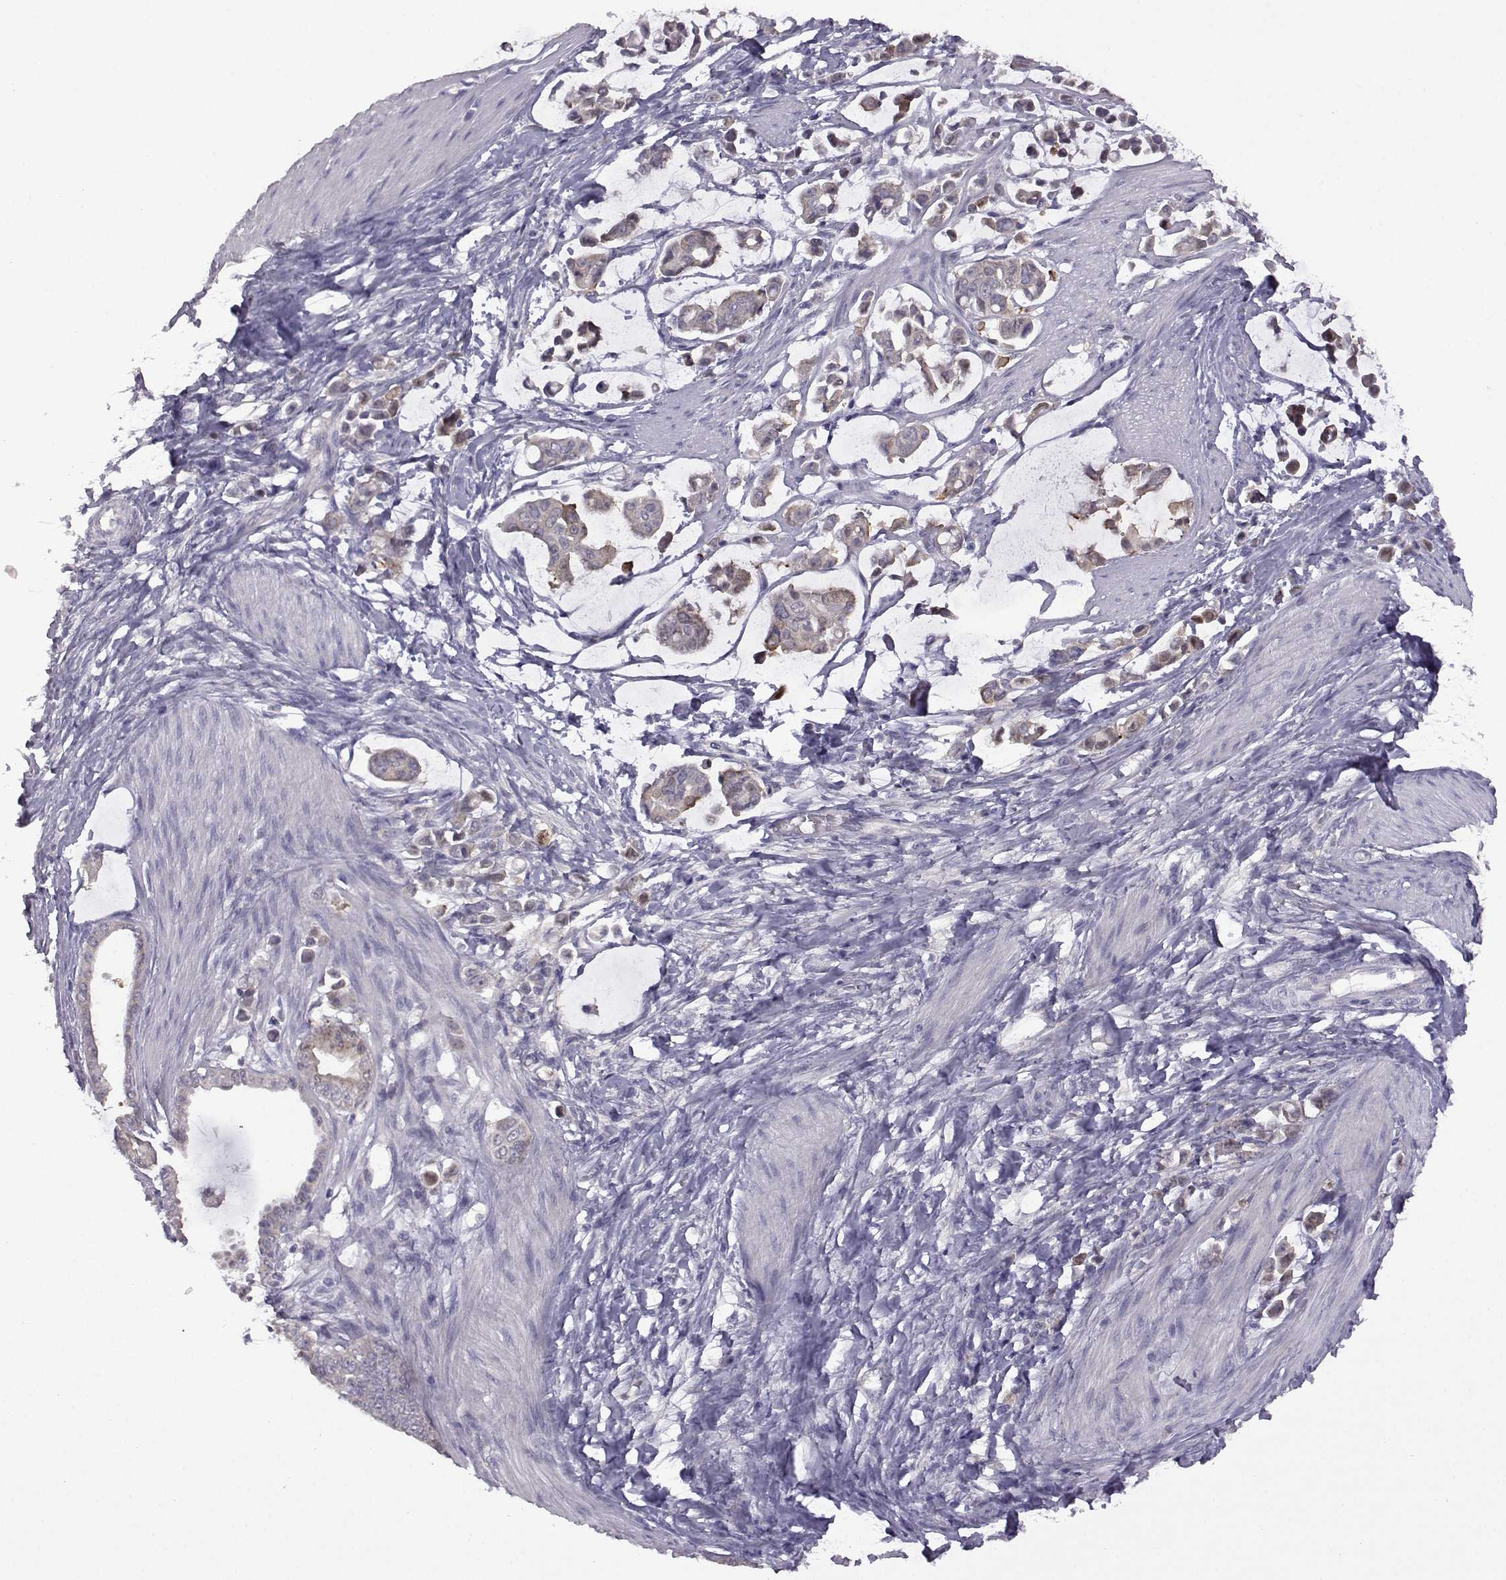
{"staining": {"intensity": "weak", "quantity": "25%-75%", "location": "cytoplasmic/membranous"}, "tissue": "stomach cancer", "cell_type": "Tumor cells", "image_type": "cancer", "snomed": [{"axis": "morphology", "description": "Adenocarcinoma, NOS"}, {"axis": "topography", "description": "Stomach"}], "caption": "Brown immunohistochemical staining in human stomach cancer exhibits weak cytoplasmic/membranous positivity in about 25%-75% of tumor cells.", "gene": "VGF", "patient": {"sex": "male", "age": 82}}